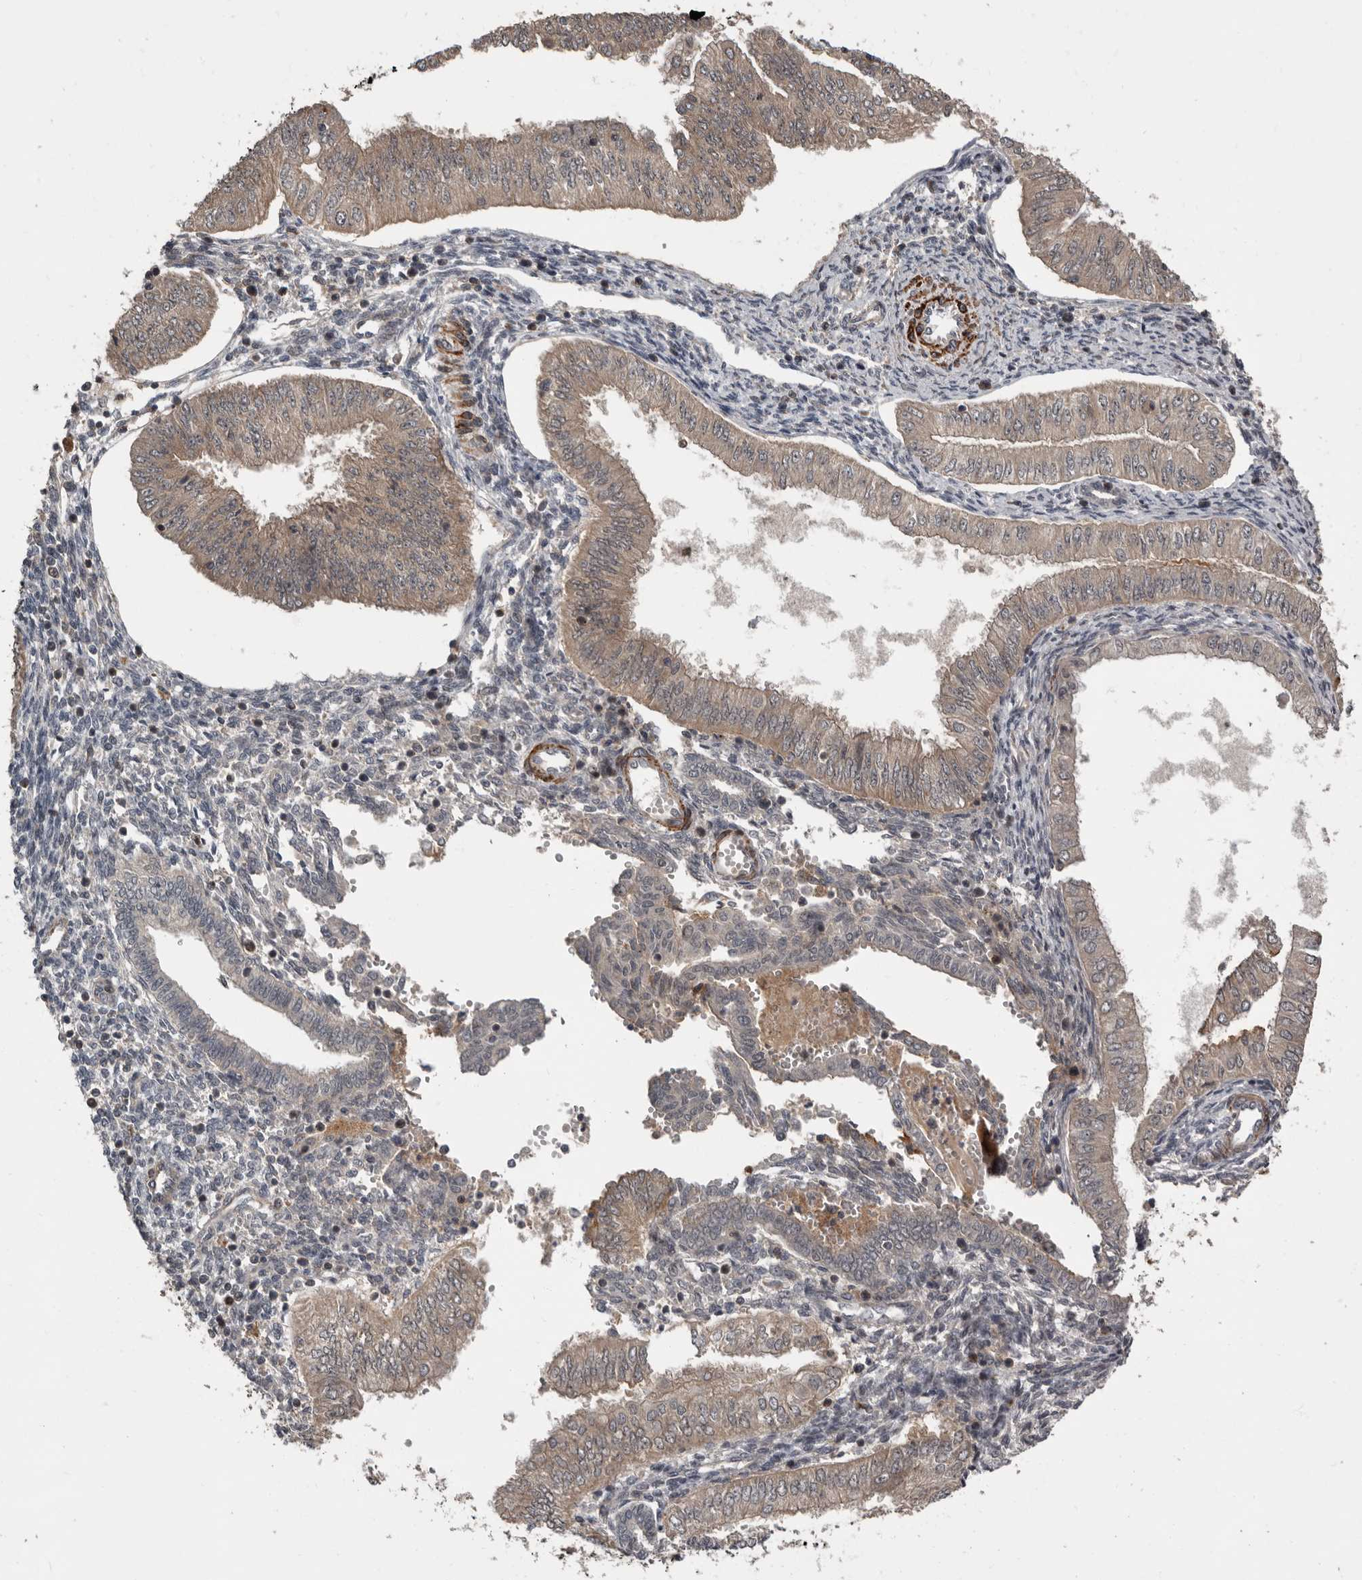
{"staining": {"intensity": "weak", "quantity": ">75%", "location": "cytoplasmic/membranous"}, "tissue": "endometrial cancer", "cell_type": "Tumor cells", "image_type": "cancer", "snomed": [{"axis": "morphology", "description": "Normal tissue, NOS"}, {"axis": "morphology", "description": "Adenocarcinoma, NOS"}, {"axis": "topography", "description": "Endometrium"}], "caption": "This image shows adenocarcinoma (endometrial) stained with IHC to label a protein in brown. The cytoplasmic/membranous of tumor cells show weak positivity for the protein. Nuclei are counter-stained blue.", "gene": "FGFR4", "patient": {"sex": "female", "age": 53}}